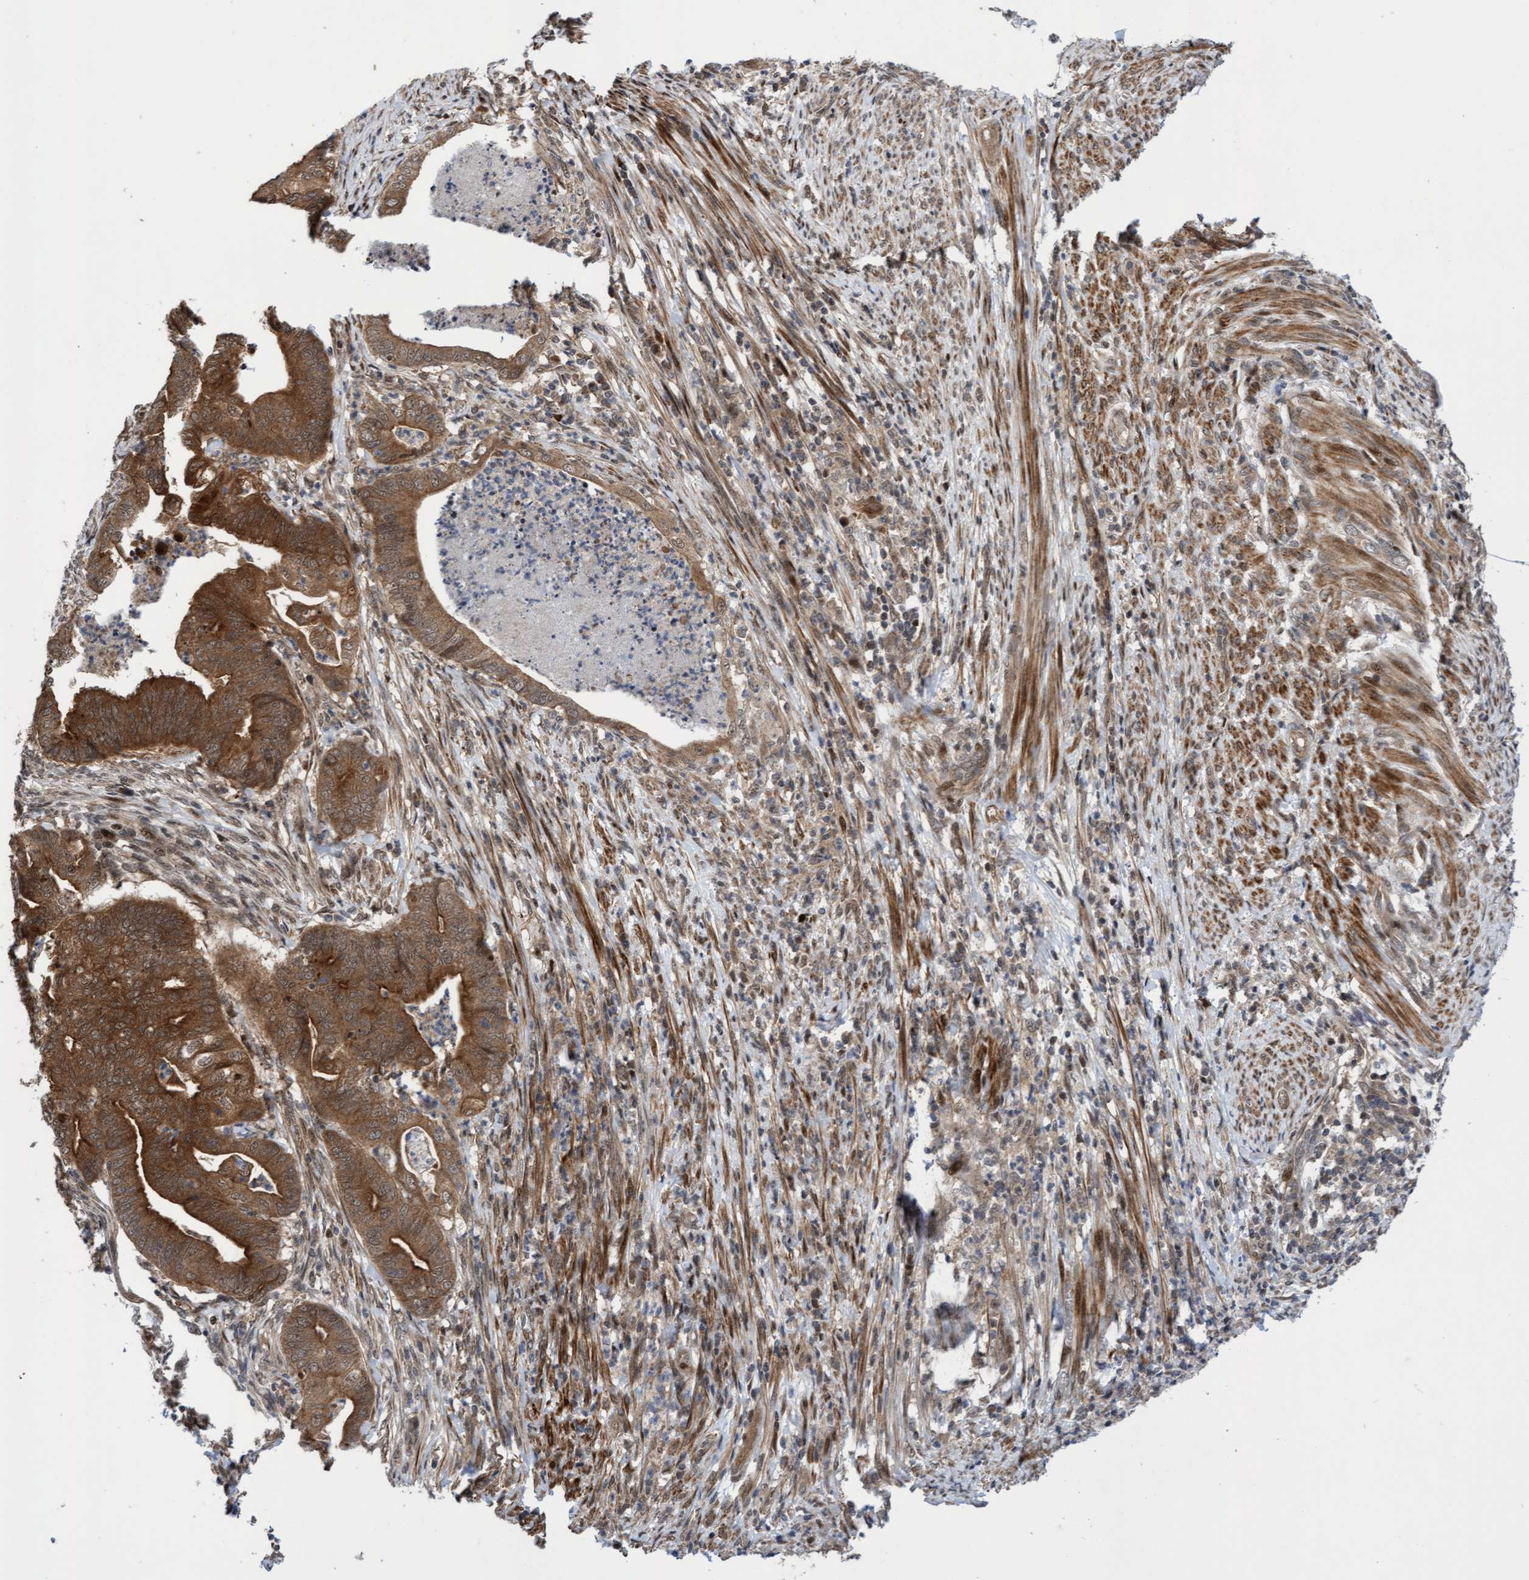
{"staining": {"intensity": "moderate", "quantity": ">75%", "location": "cytoplasmic/membranous"}, "tissue": "endometrial cancer", "cell_type": "Tumor cells", "image_type": "cancer", "snomed": [{"axis": "morphology", "description": "Polyp, NOS"}, {"axis": "morphology", "description": "Adenocarcinoma, NOS"}, {"axis": "morphology", "description": "Adenoma, NOS"}, {"axis": "topography", "description": "Endometrium"}], "caption": "There is medium levels of moderate cytoplasmic/membranous staining in tumor cells of adenocarcinoma (endometrial), as demonstrated by immunohistochemical staining (brown color).", "gene": "ITFG1", "patient": {"sex": "female", "age": 79}}